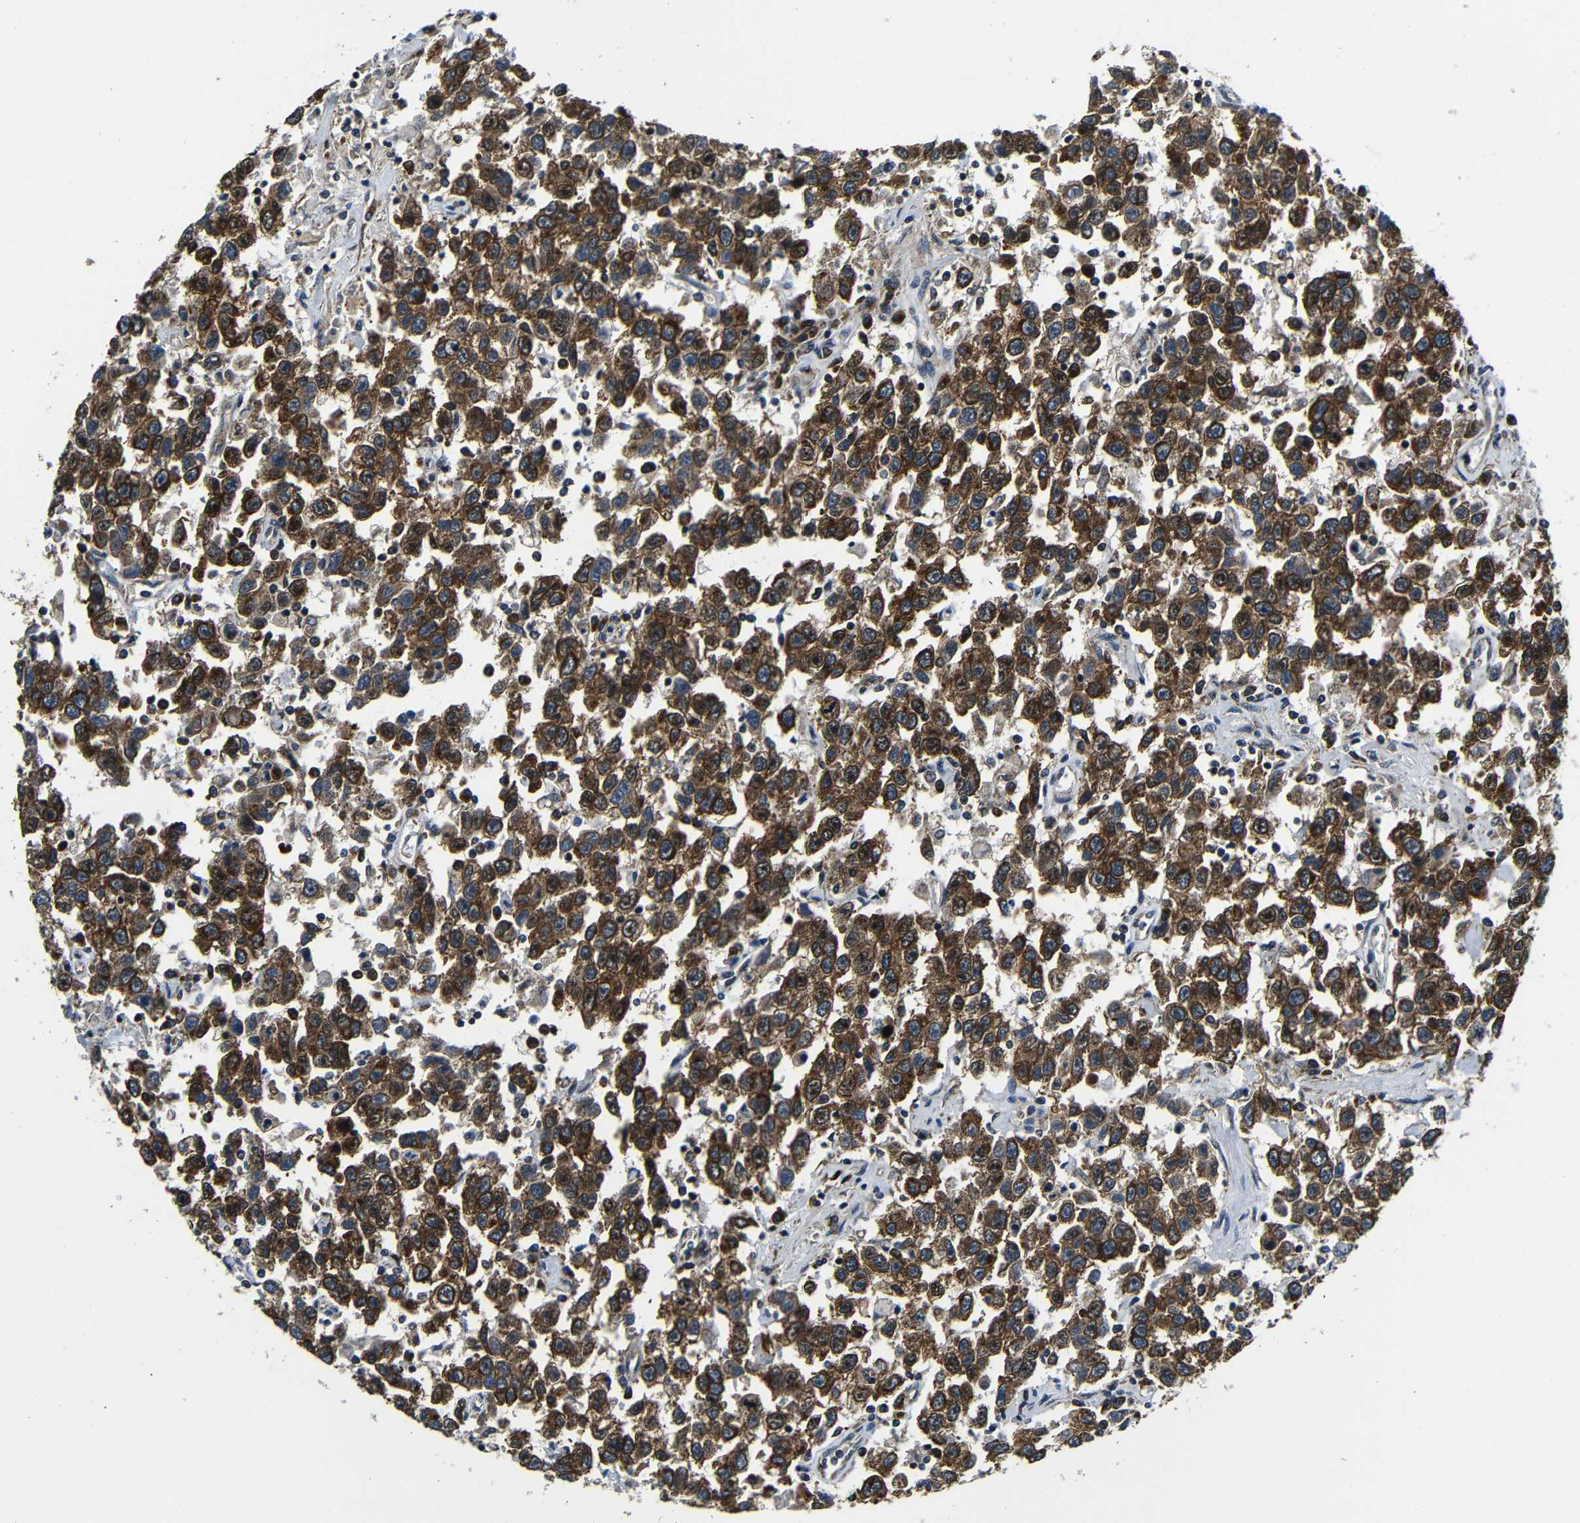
{"staining": {"intensity": "strong", "quantity": ">75%", "location": "cytoplasmic/membranous"}, "tissue": "testis cancer", "cell_type": "Tumor cells", "image_type": "cancer", "snomed": [{"axis": "morphology", "description": "Seminoma, NOS"}, {"axis": "topography", "description": "Testis"}], "caption": "Human testis cancer stained for a protein (brown) shows strong cytoplasmic/membranous positive expression in about >75% of tumor cells.", "gene": "ABCE1", "patient": {"sex": "male", "age": 41}}